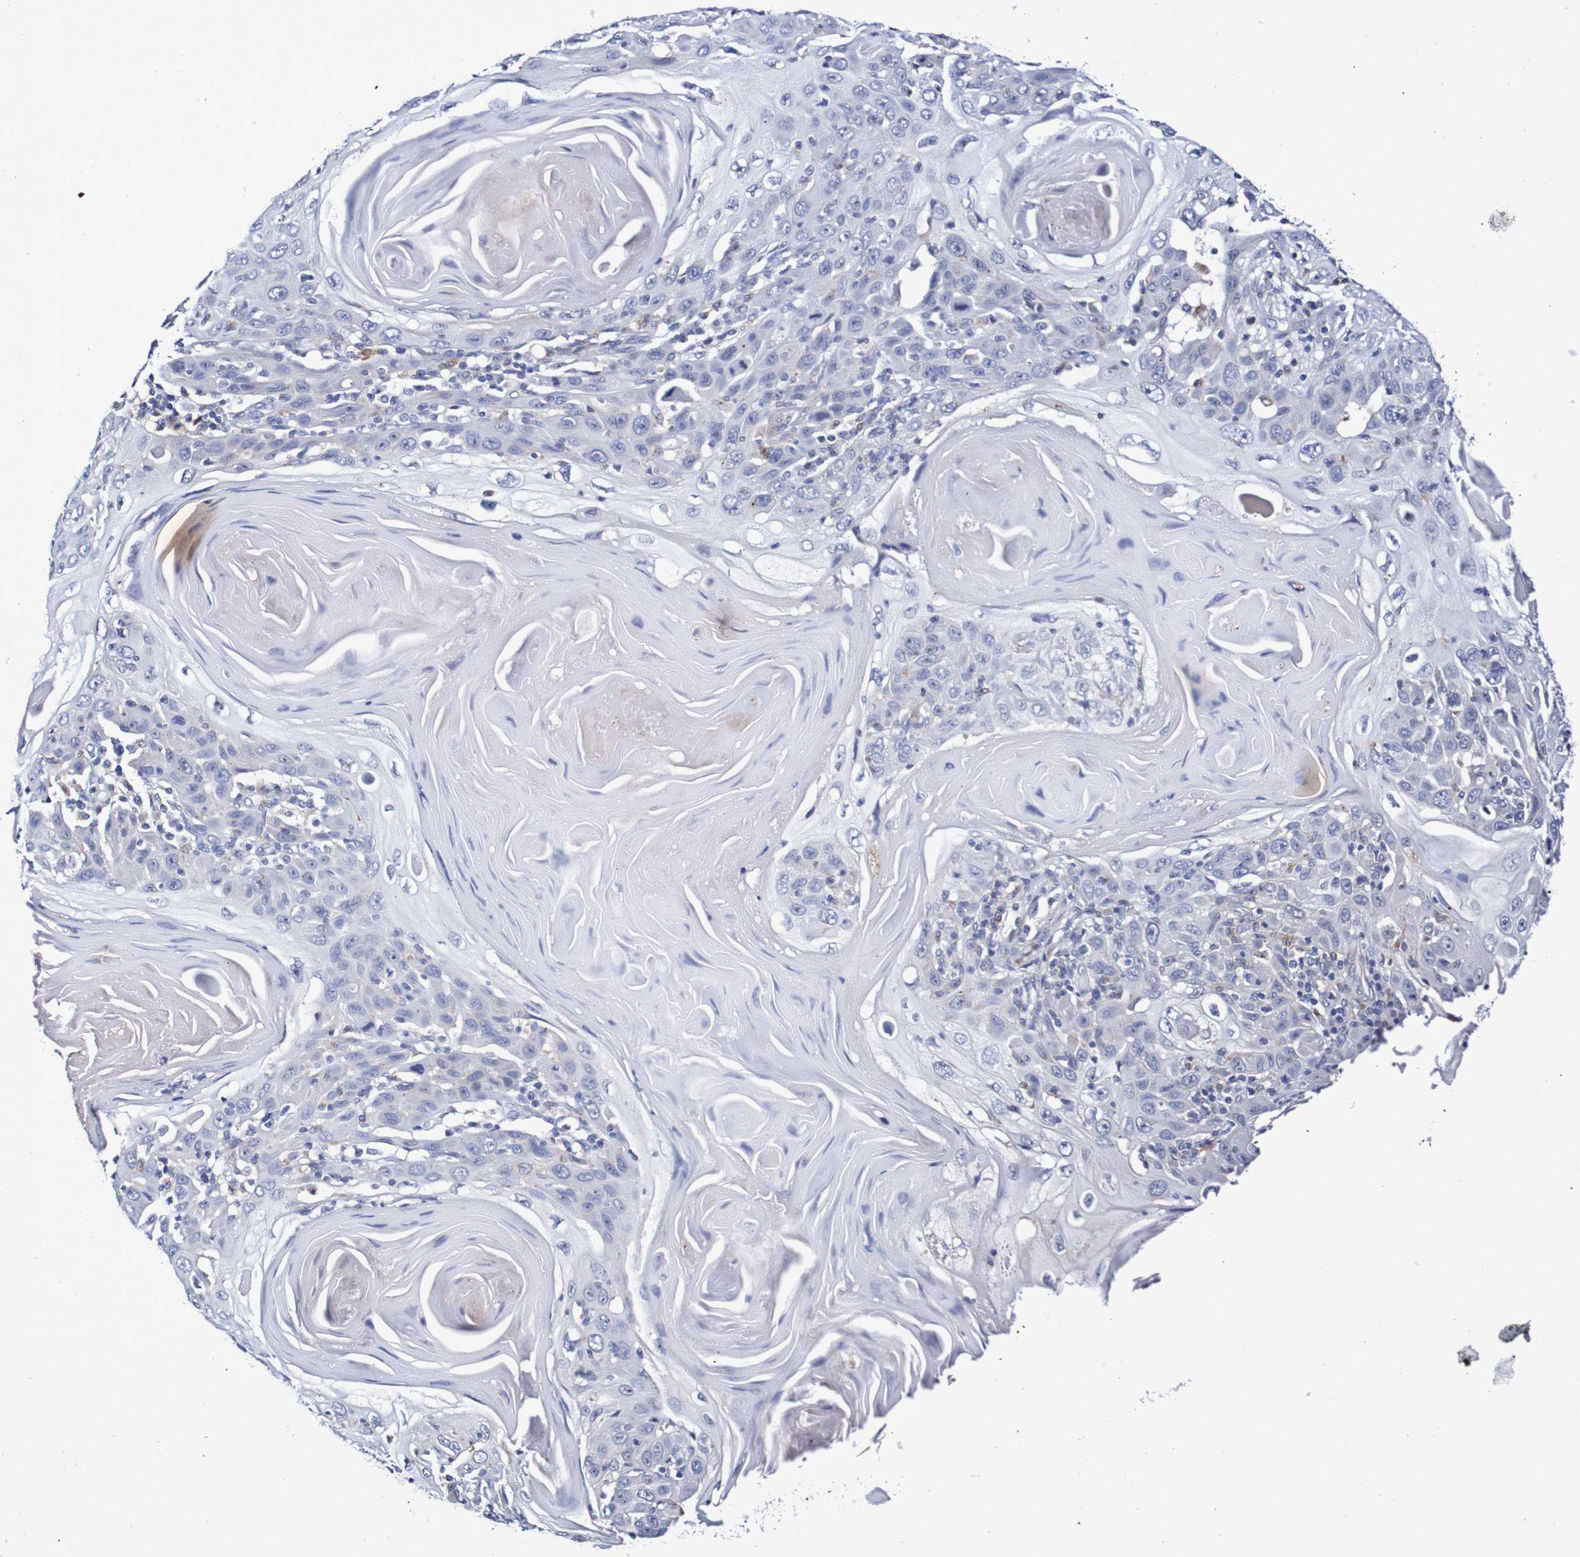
{"staining": {"intensity": "negative", "quantity": "none", "location": "none"}, "tissue": "skin cancer", "cell_type": "Tumor cells", "image_type": "cancer", "snomed": [{"axis": "morphology", "description": "Squamous cell carcinoma, NOS"}, {"axis": "topography", "description": "Skin"}], "caption": "IHC of skin cancer displays no expression in tumor cells. (DAB immunohistochemistry (IHC) visualized using brightfield microscopy, high magnification).", "gene": "SEZ6", "patient": {"sex": "female", "age": 88}}